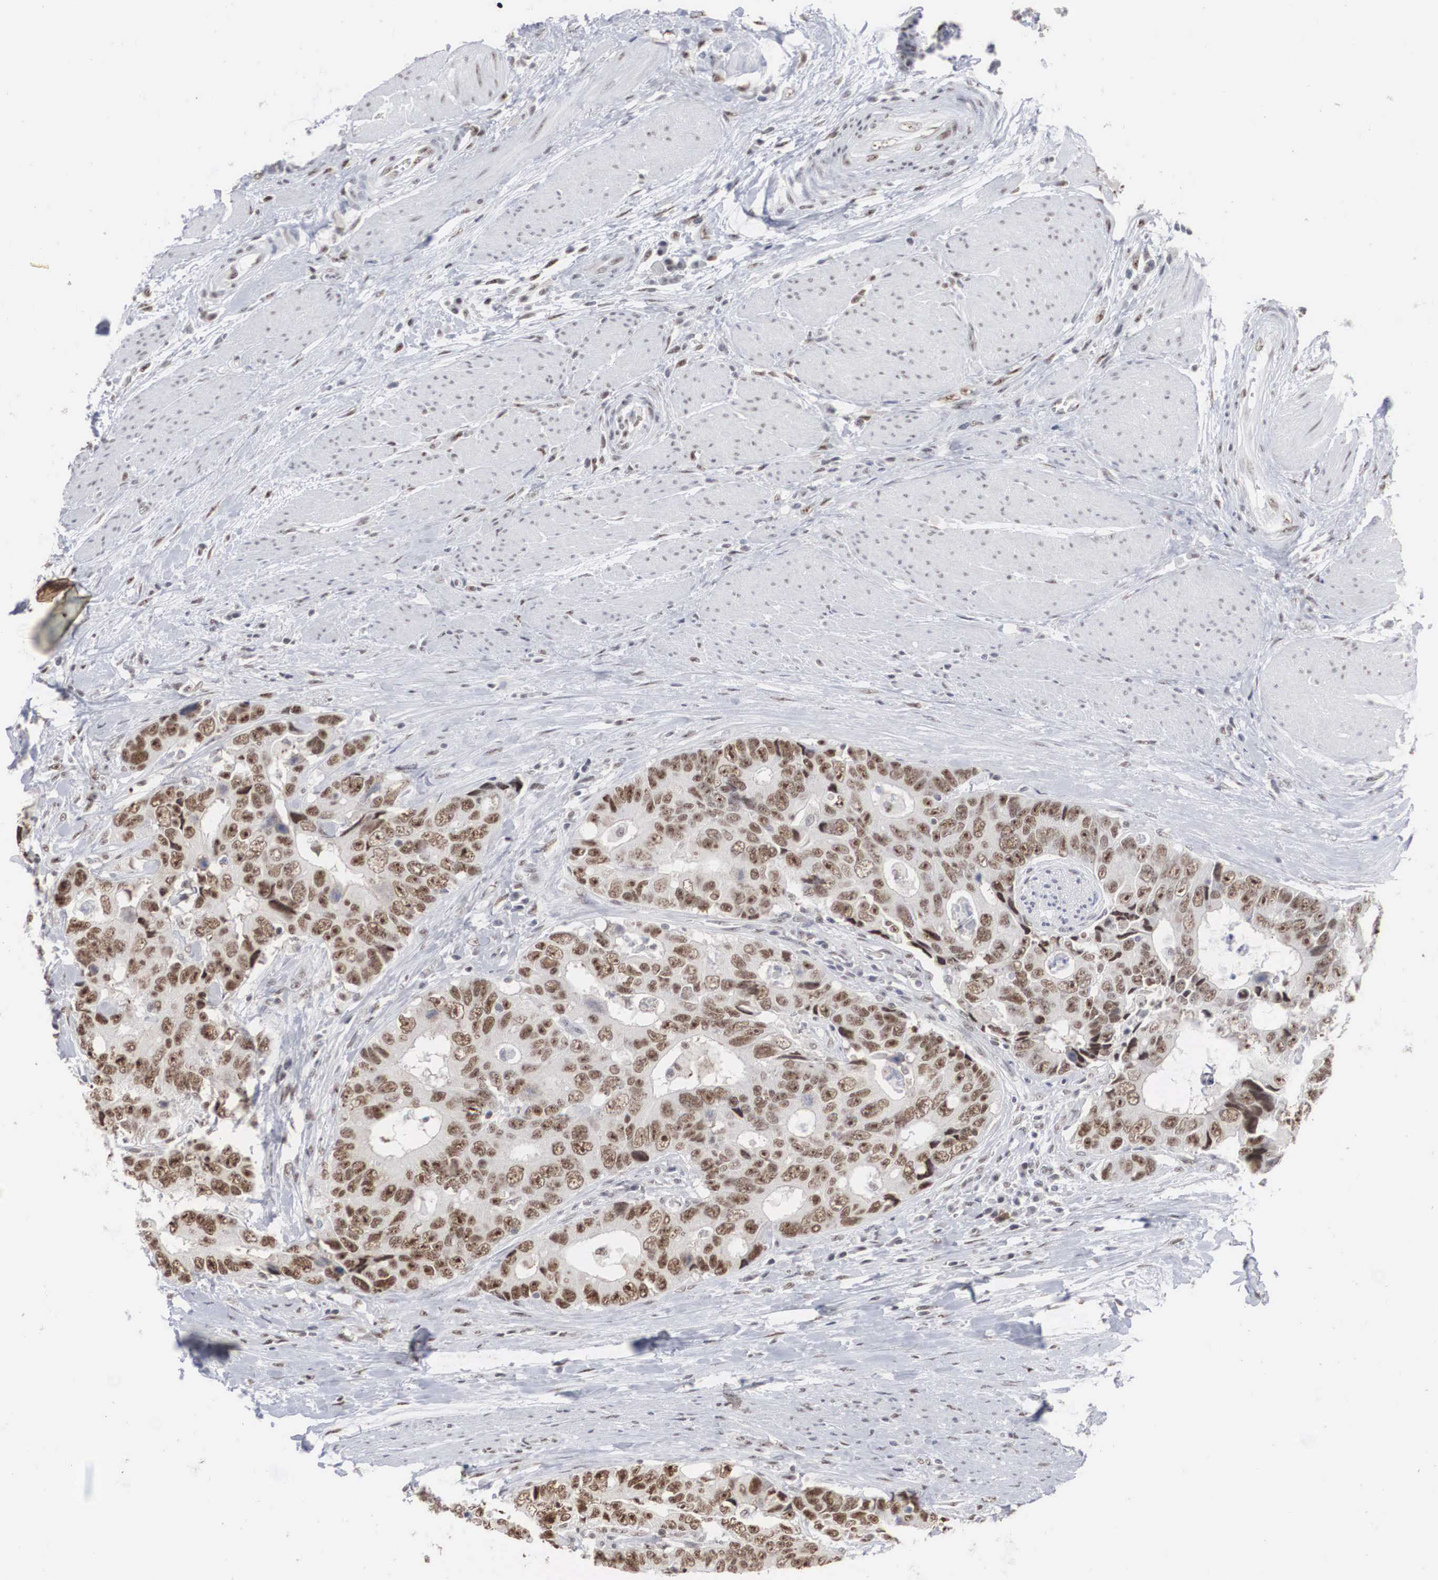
{"staining": {"intensity": "strong", "quantity": "25%-75%", "location": "nuclear"}, "tissue": "colorectal cancer", "cell_type": "Tumor cells", "image_type": "cancer", "snomed": [{"axis": "morphology", "description": "Adenocarcinoma, NOS"}, {"axis": "topography", "description": "Rectum"}], "caption": "Immunohistochemistry histopathology image of neoplastic tissue: human colorectal adenocarcinoma stained using immunohistochemistry (IHC) reveals high levels of strong protein expression localized specifically in the nuclear of tumor cells, appearing as a nuclear brown color.", "gene": "AUTS2", "patient": {"sex": "female", "age": 67}}